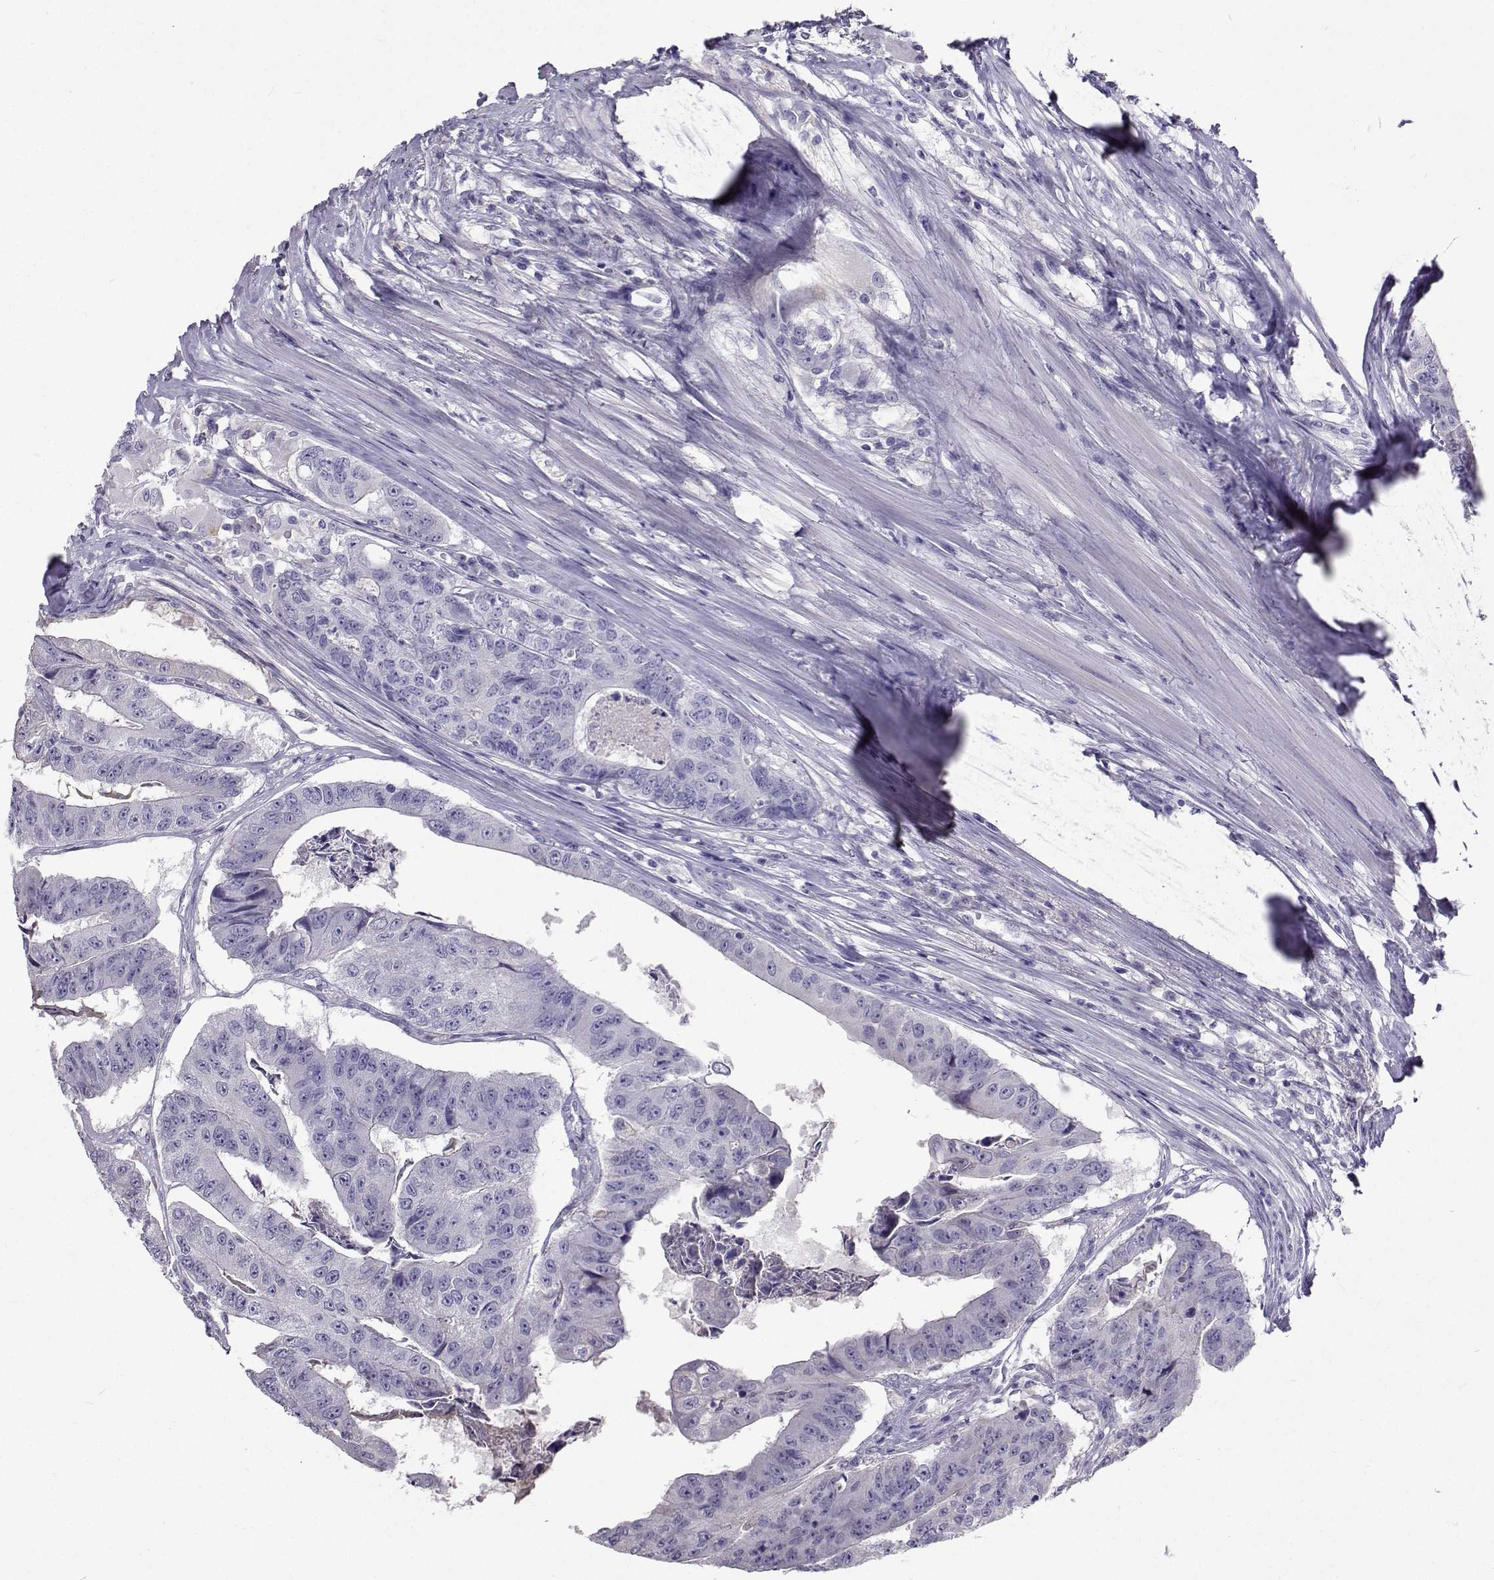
{"staining": {"intensity": "negative", "quantity": "none", "location": "none"}, "tissue": "colorectal cancer", "cell_type": "Tumor cells", "image_type": "cancer", "snomed": [{"axis": "morphology", "description": "Adenocarcinoma, NOS"}, {"axis": "topography", "description": "Colon"}], "caption": "Tumor cells show no significant staining in colorectal cancer. Nuclei are stained in blue.", "gene": "CFAP44", "patient": {"sex": "female", "age": 67}}